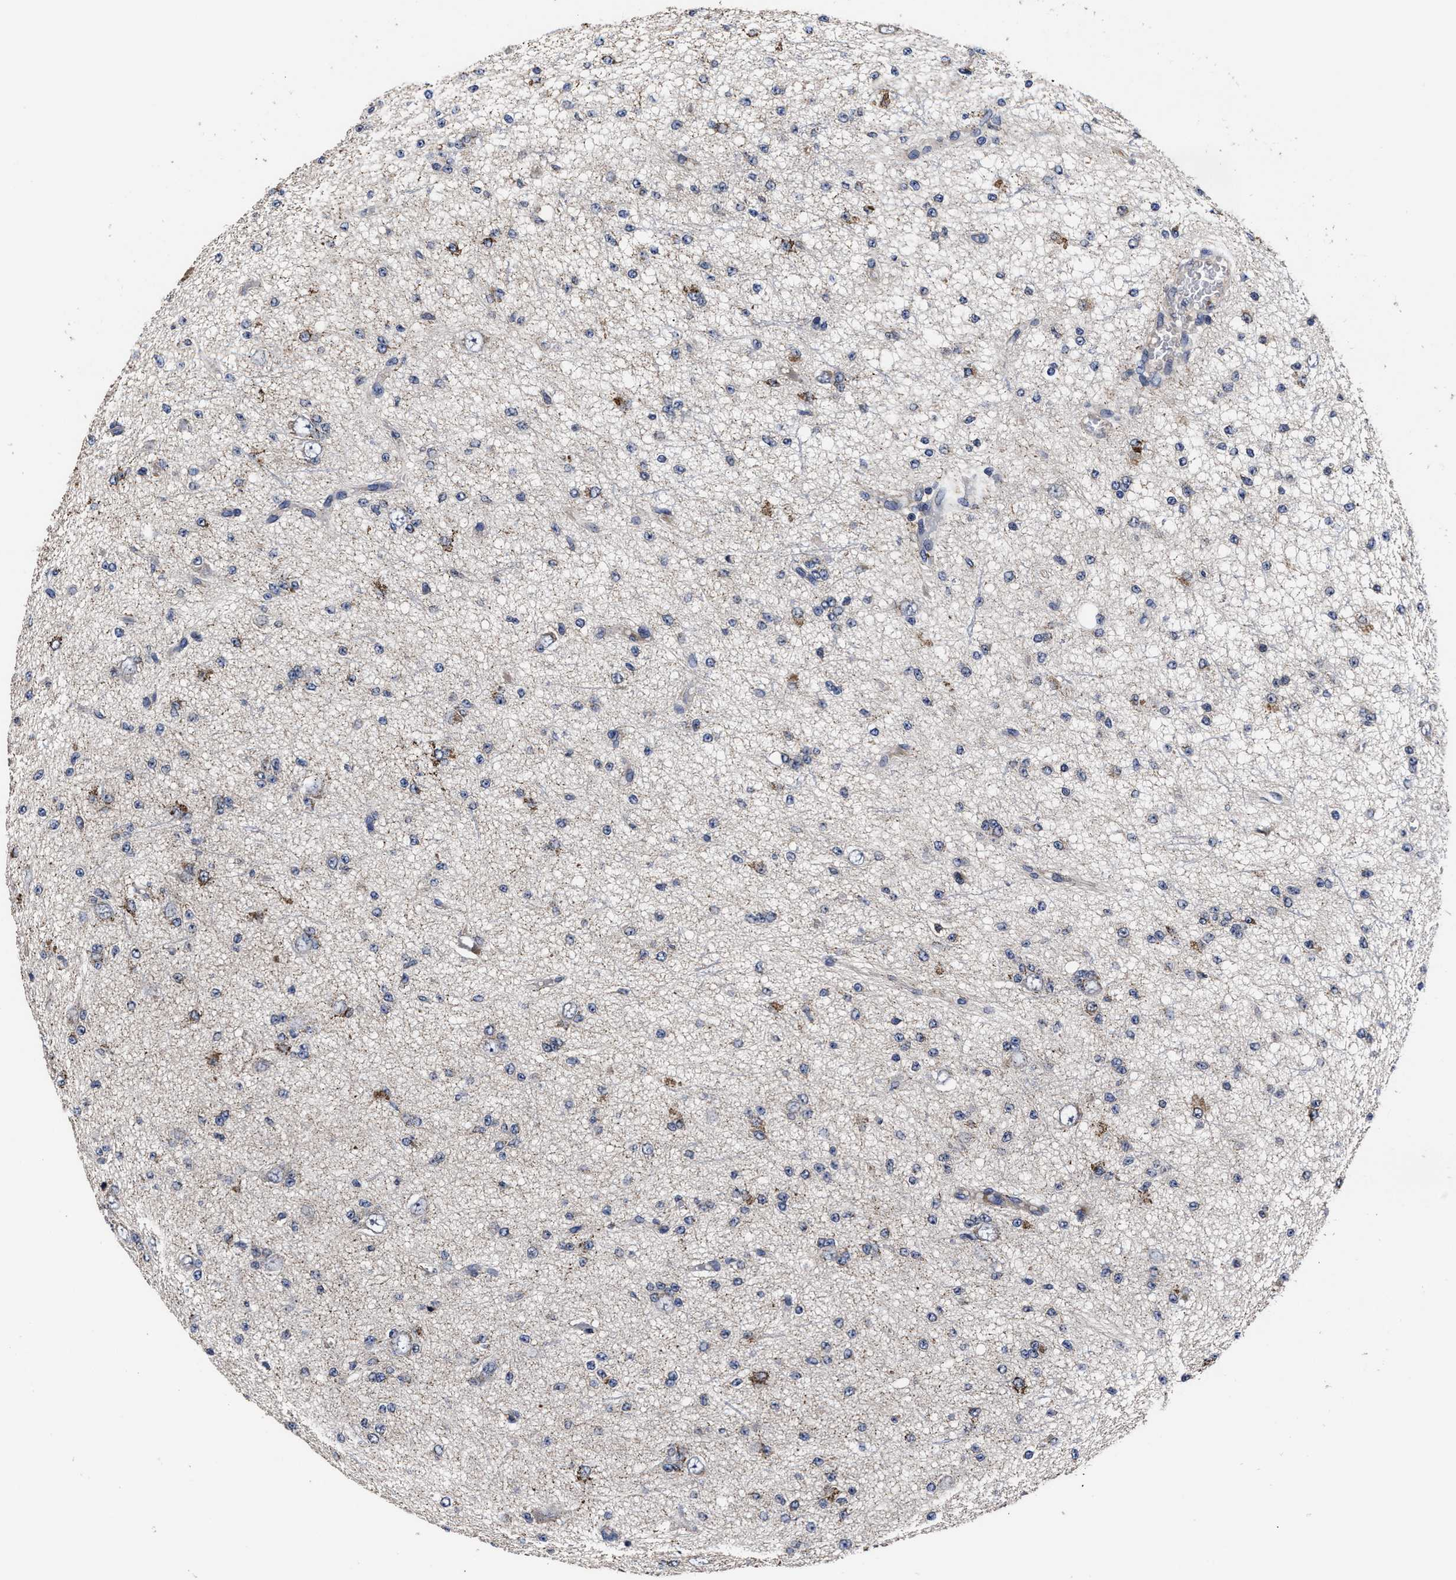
{"staining": {"intensity": "moderate", "quantity": "<25%", "location": "cytoplasmic/membranous"}, "tissue": "glioma", "cell_type": "Tumor cells", "image_type": "cancer", "snomed": [{"axis": "morphology", "description": "Glioma, malignant, Low grade"}, {"axis": "topography", "description": "Brain"}], "caption": "Immunohistochemistry histopathology image of neoplastic tissue: low-grade glioma (malignant) stained using IHC shows low levels of moderate protein expression localized specifically in the cytoplasmic/membranous of tumor cells, appearing as a cytoplasmic/membranous brown color.", "gene": "SOCS5", "patient": {"sex": "male", "age": 38}}